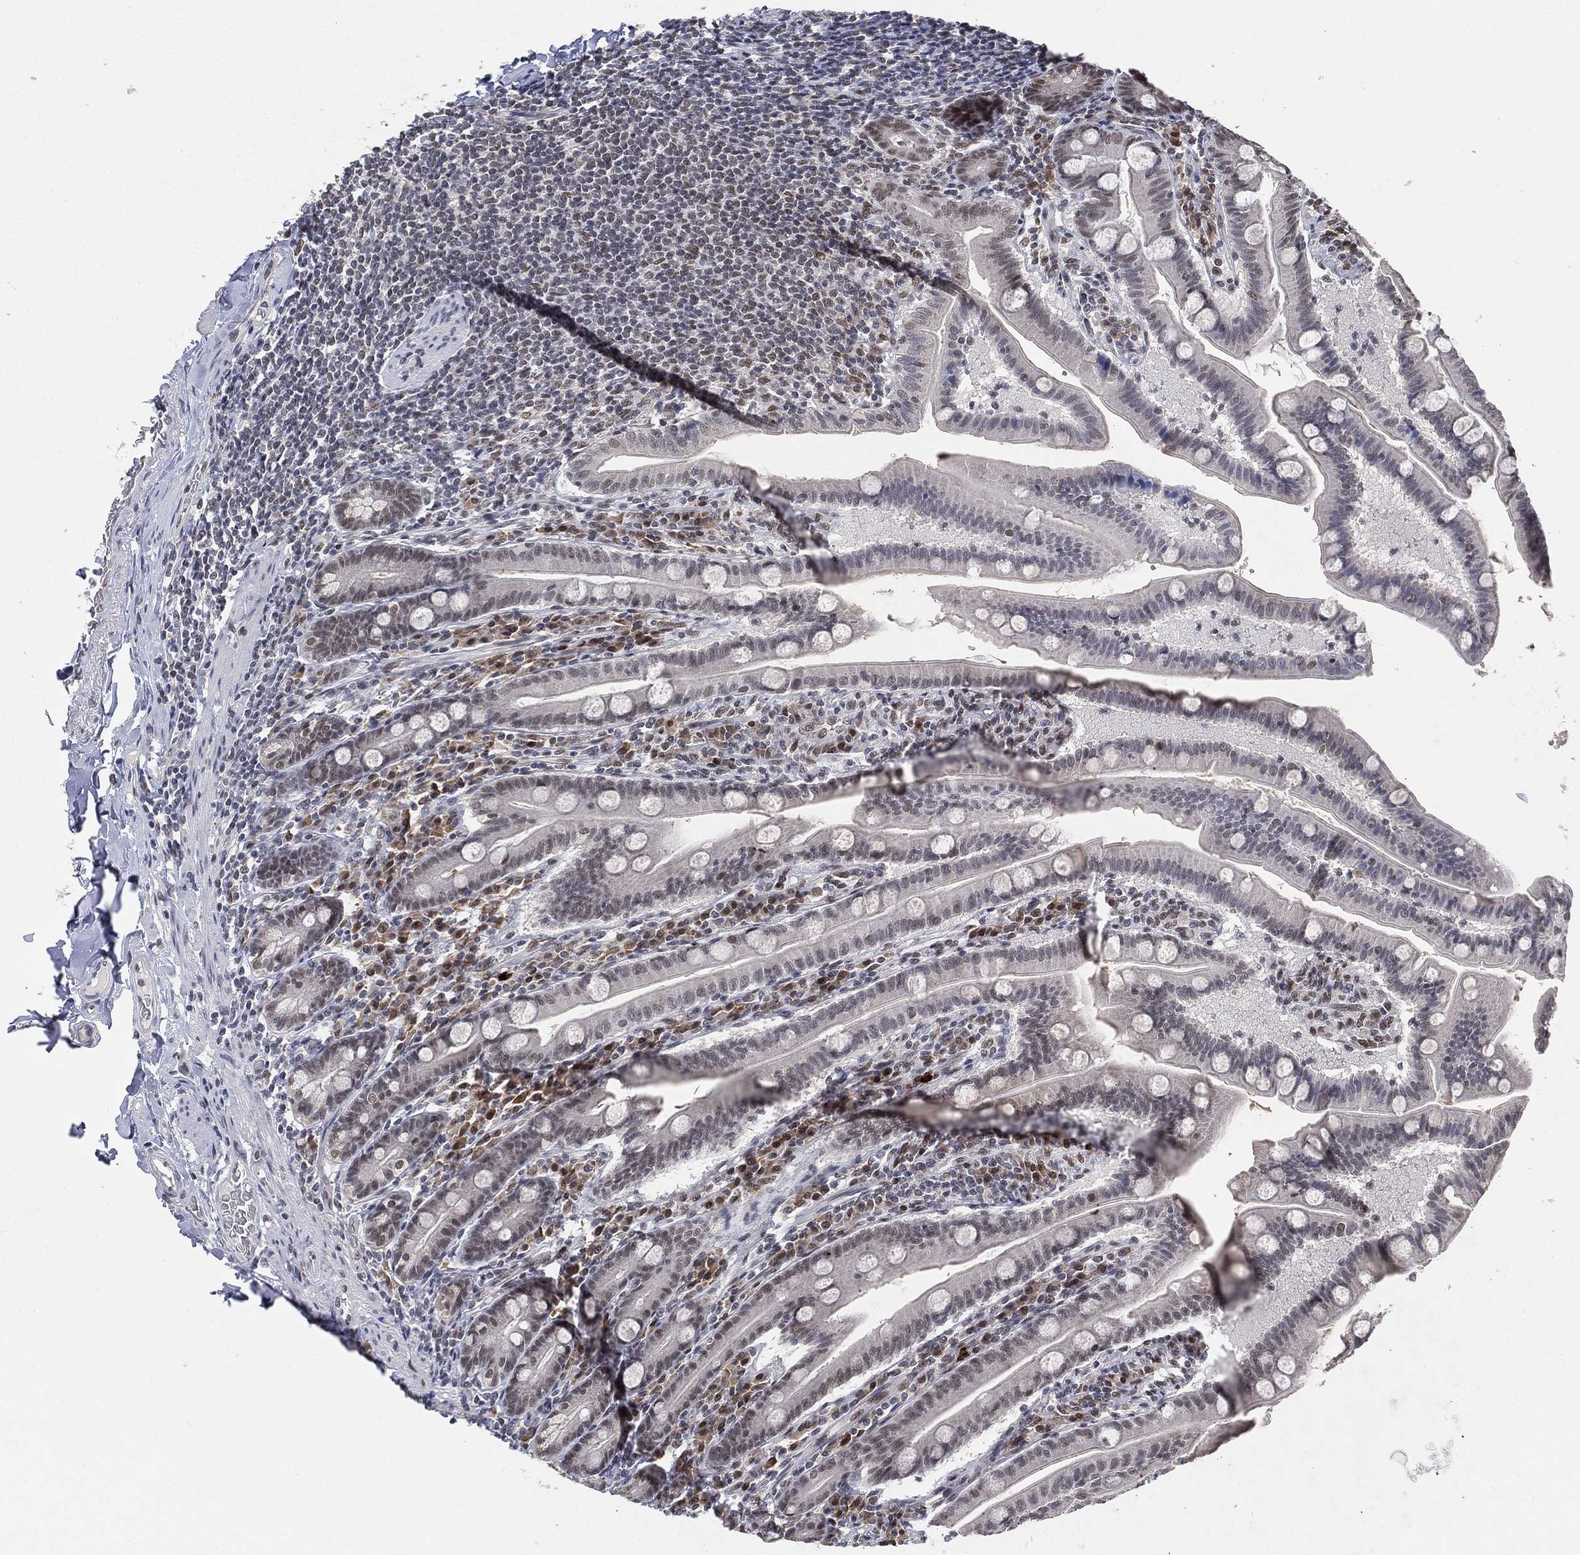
{"staining": {"intensity": "moderate", "quantity": "<25%", "location": "nuclear"}, "tissue": "small intestine", "cell_type": "Glandular cells", "image_type": "normal", "snomed": [{"axis": "morphology", "description": "Normal tissue, NOS"}, {"axis": "topography", "description": "Small intestine"}], "caption": "This image exhibits IHC staining of unremarkable small intestine, with low moderate nuclear positivity in about <25% of glandular cells.", "gene": "YLPM1", "patient": {"sex": "male", "age": 66}}